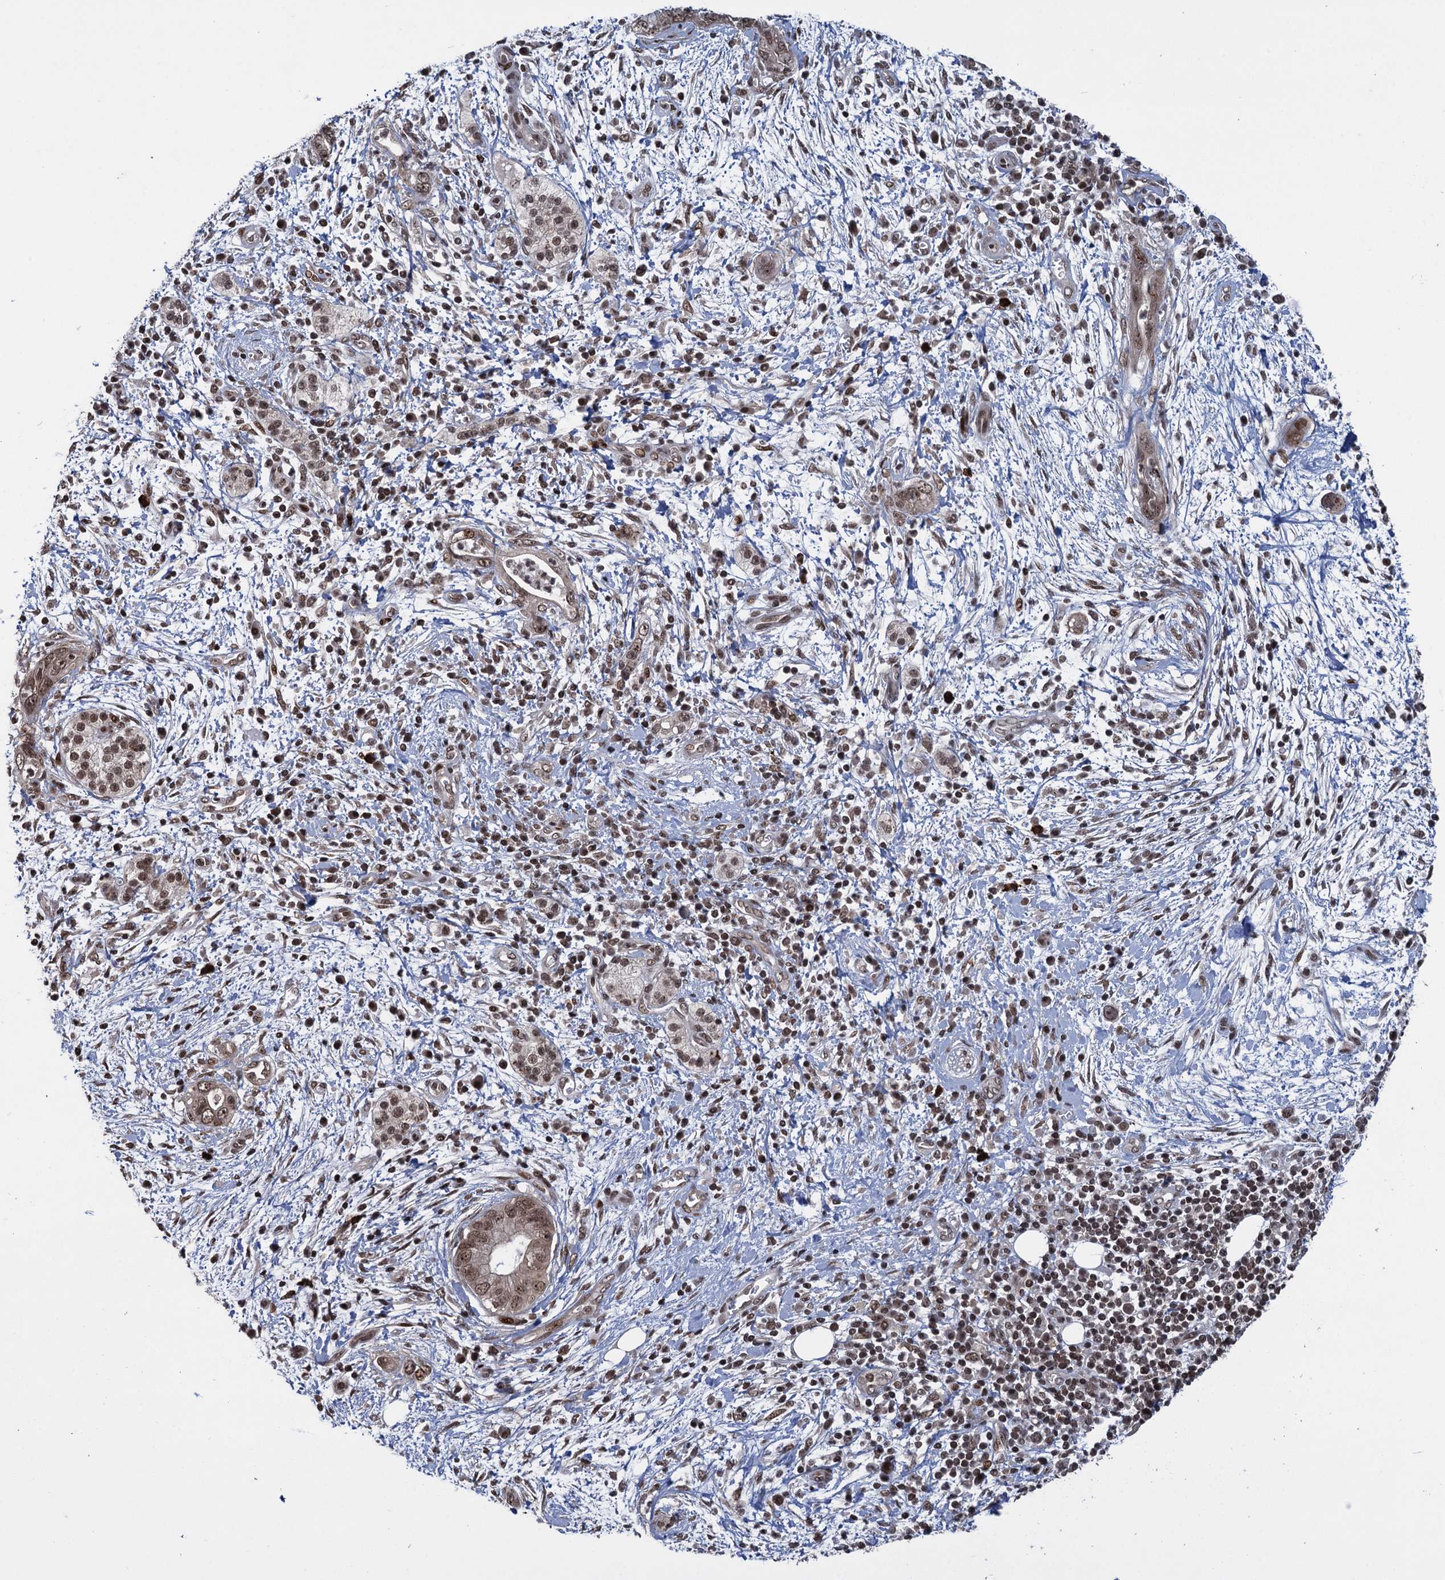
{"staining": {"intensity": "moderate", "quantity": ">75%", "location": "nuclear"}, "tissue": "pancreatic cancer", "cell_type": "Tumor cells", "image_type": "cancer", "snomed": [{"axis": "morphology", "description": "Adenocarcinoma, NOS"}, {"axis": "topography", "description": "Pancreas"}], "caption": "Moderate nuclear staining for a protein is appreciated in approximately >75% of tumor cells of pancreatic cancer (adenocarcinoma) using immunohistochemistry.", "gene": "ZNF169", "patient": {"sex": "male", "age": 75}}